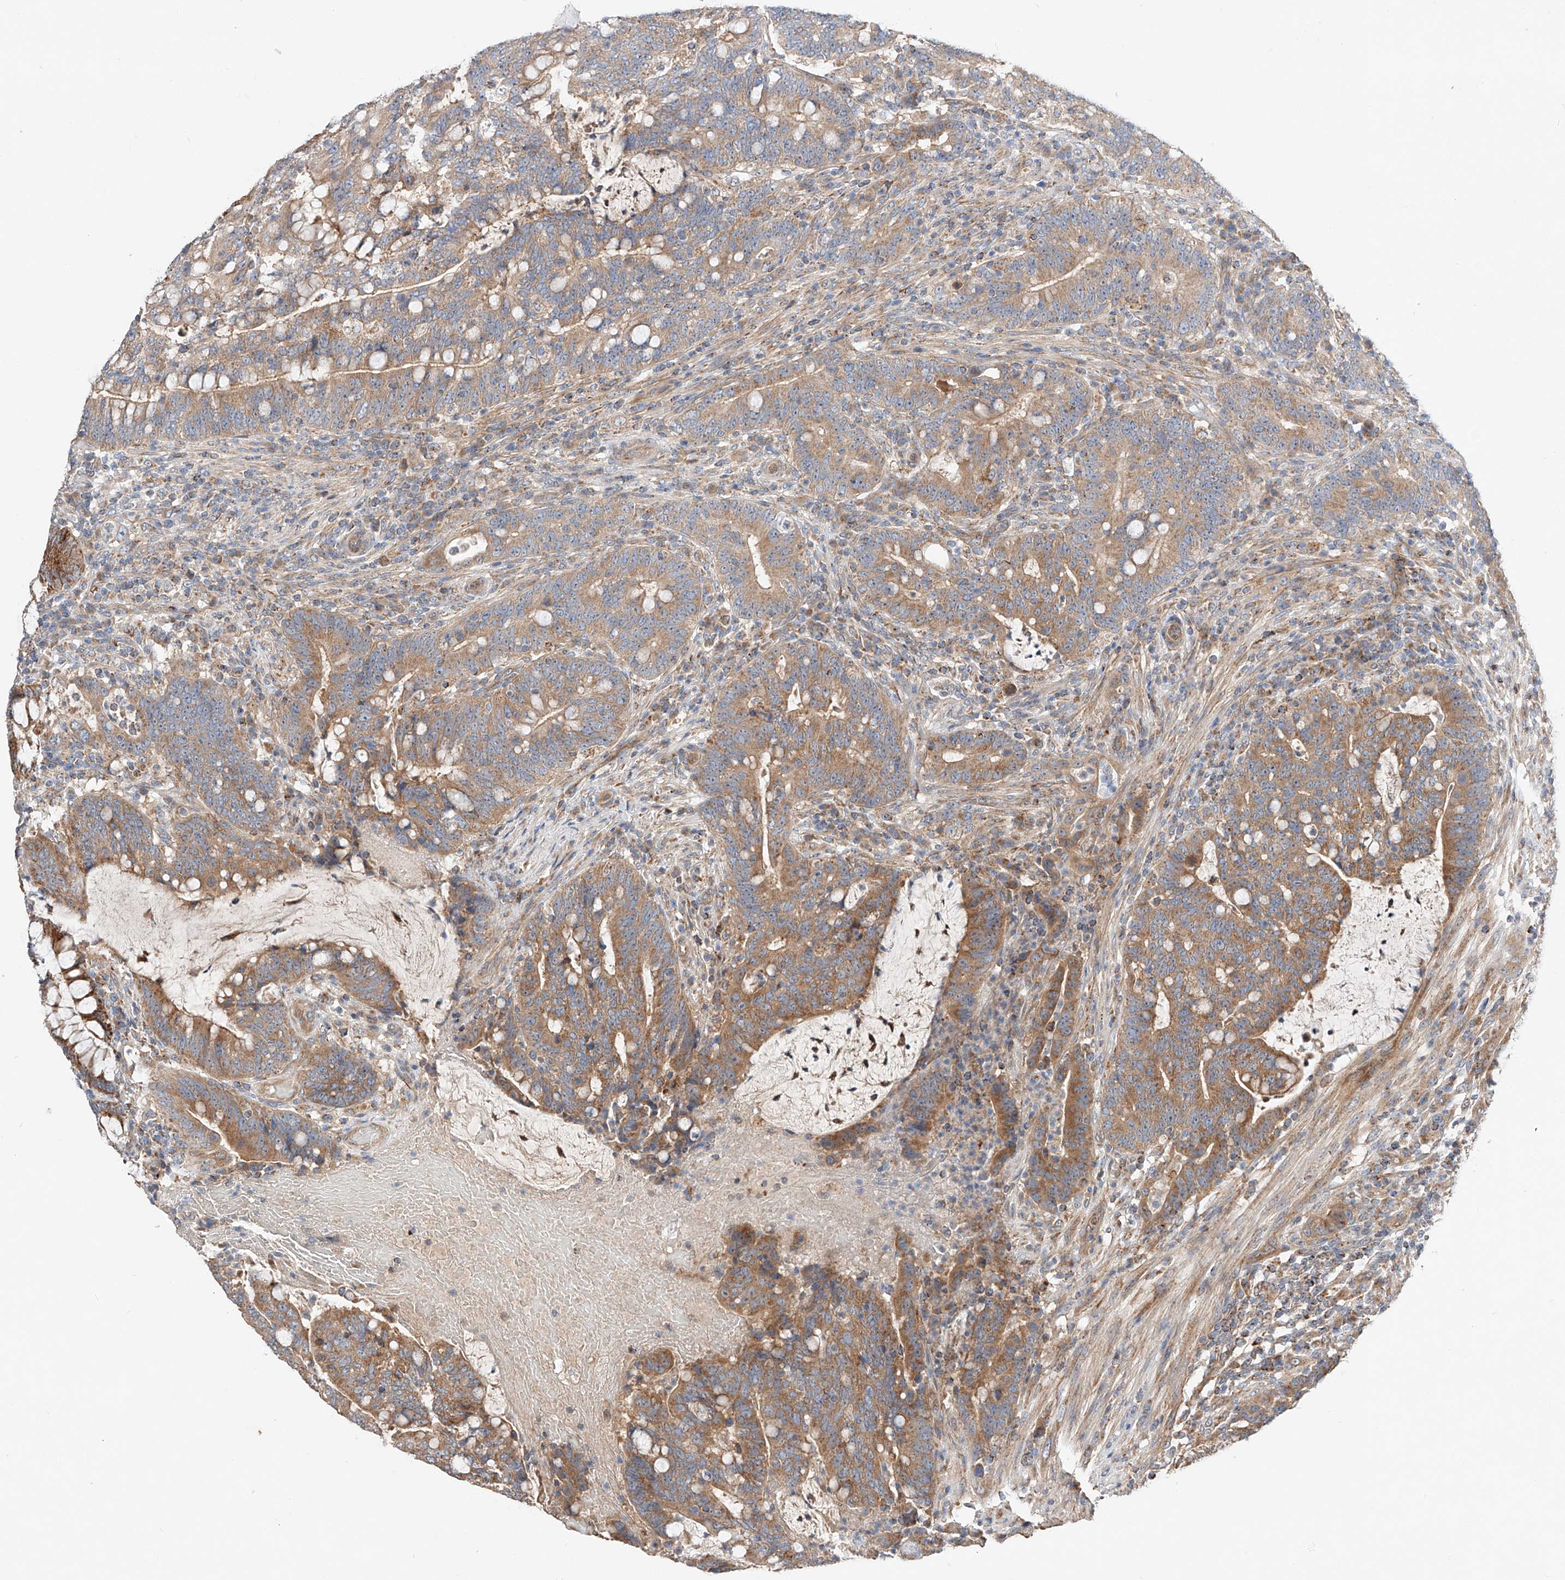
{"staining": {"intensity": "strong", "quantity": ">75%", "location": "cytoplasmic/membranous"}, "tissue": "colorectal cancer", "cell_type": "Tumor cells", "image_type": "cancer", "snomed": [{"axis": "morphology", "description": "Adenocarcinoma, NOS"}, {"axis": "topography", "description": "Colon"}], "caption": "A micrograph showing strong cytoplasmic/membranous expression in approximately >75% of tumor cells in colorectal cancer (adenocarcinoma), as visualized by brown immunohistochemical staining.", "gene": "RUSC1", "patient": {"sex": "female", "age": 66}}